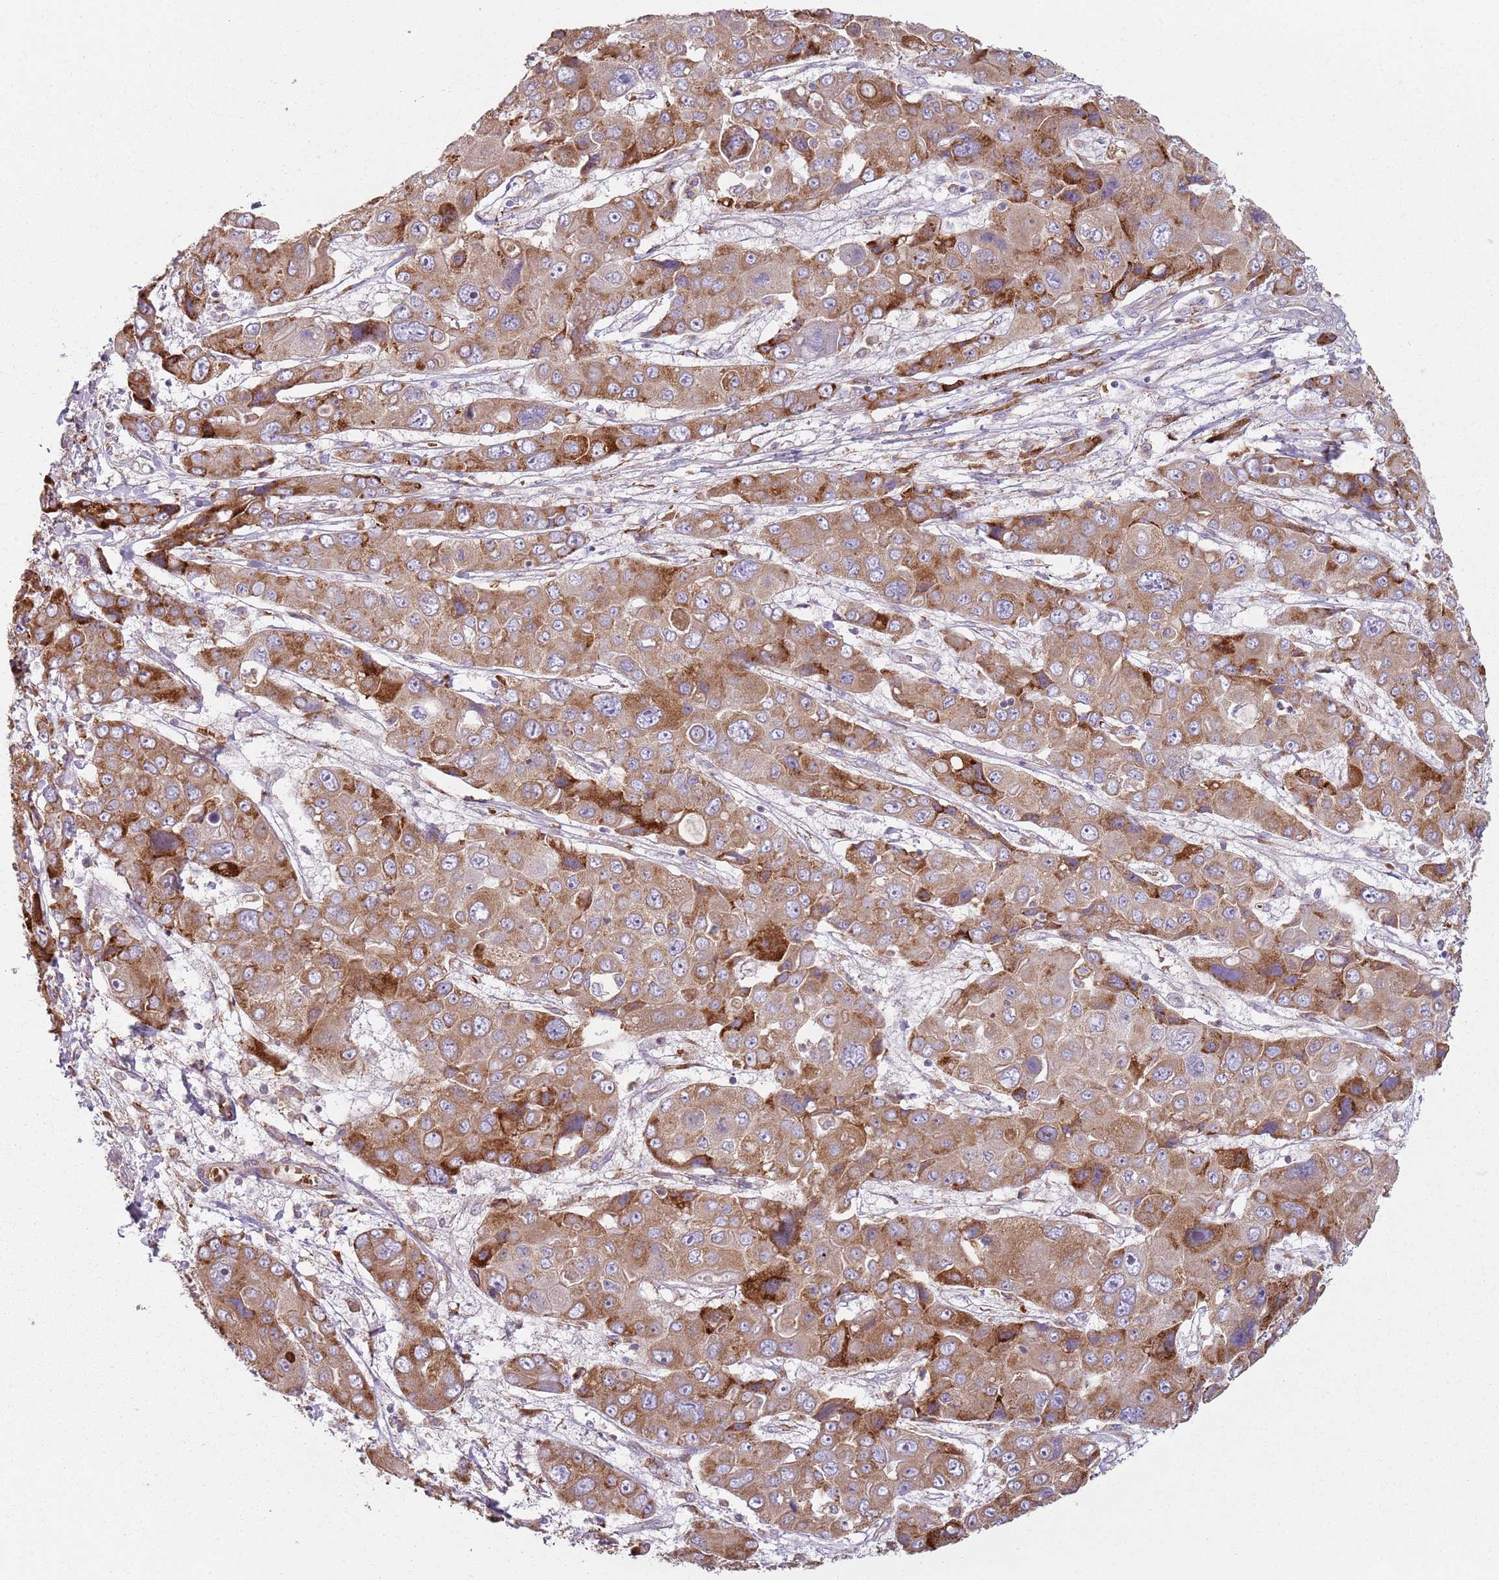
{"staining": {"intensity": "moderate", "quantity": ">75%", "location": "cytoplasmic/membranous"}, "tissue": "liver cancer", "cell_type": "Tumor cells", "image_type": "cancer", "snomed": [{"axis": "morphology", "description": "Cholangiocarcinoma"}, {"axis": "topography", "description": "Liver"}], "caption": "Liver cholangiocarcinoma tissue exhibits moderate cytoplasmic/membranous positivity in approximately >75% of tumor cells", "gene": "SPATA2", "patient": {"sex": "male", "age": 67}}